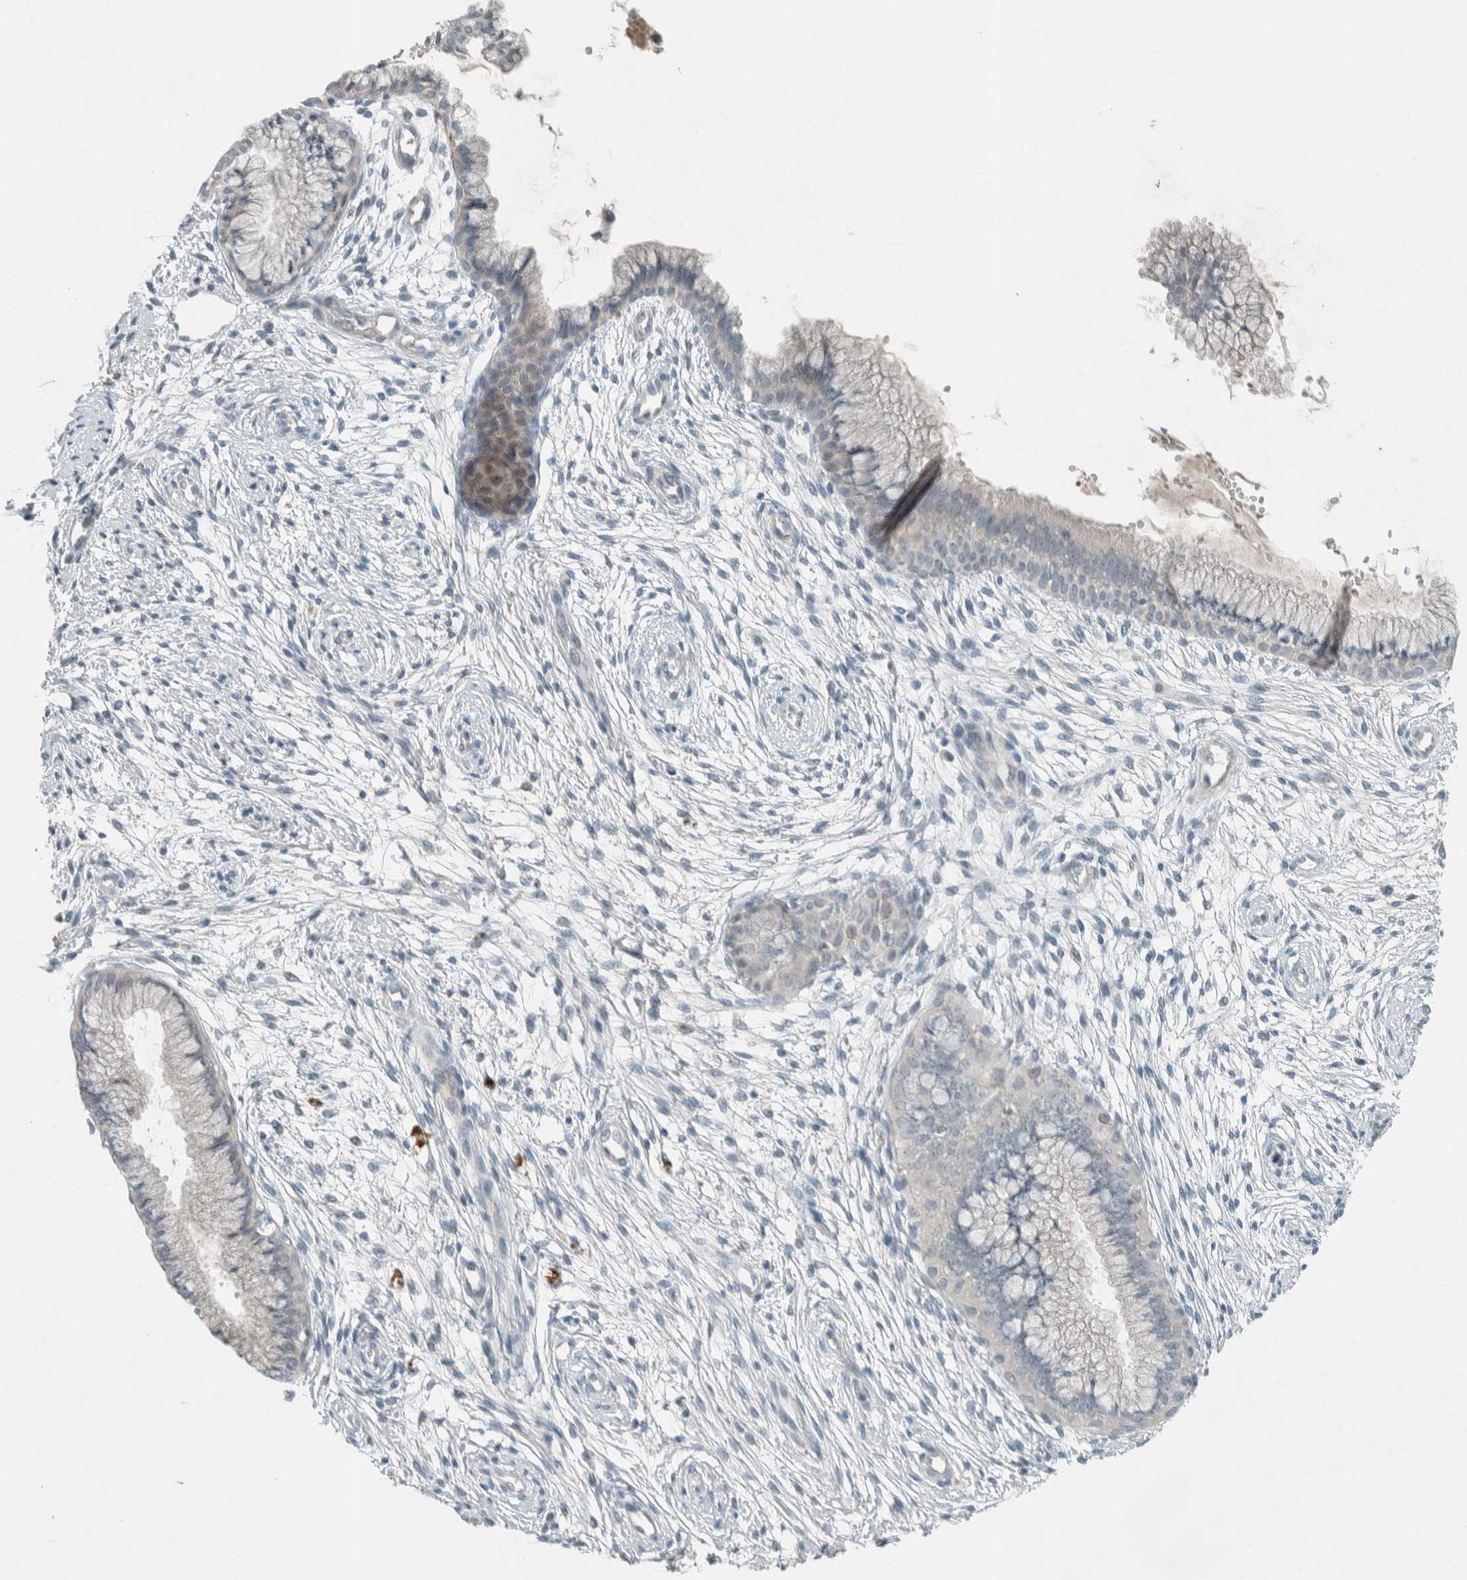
{"staining": {"intensity": "negative", "quantity": "none", "location": "none"}, "tissue": "cervix", "cell_type": "Glandular cells", "image_type": "normal", "snomed": [{"axis": "morphology", "description": "Normal tissue, NOS"}, {"axis": "topography", "description": "Cervix"}], "caption": "Immunohistochemical staining of unremarkable cervix shows no significant positivity in glandular cells.", "gene": "CERCAM", "patient": {"sex": "female", "age": 39}}